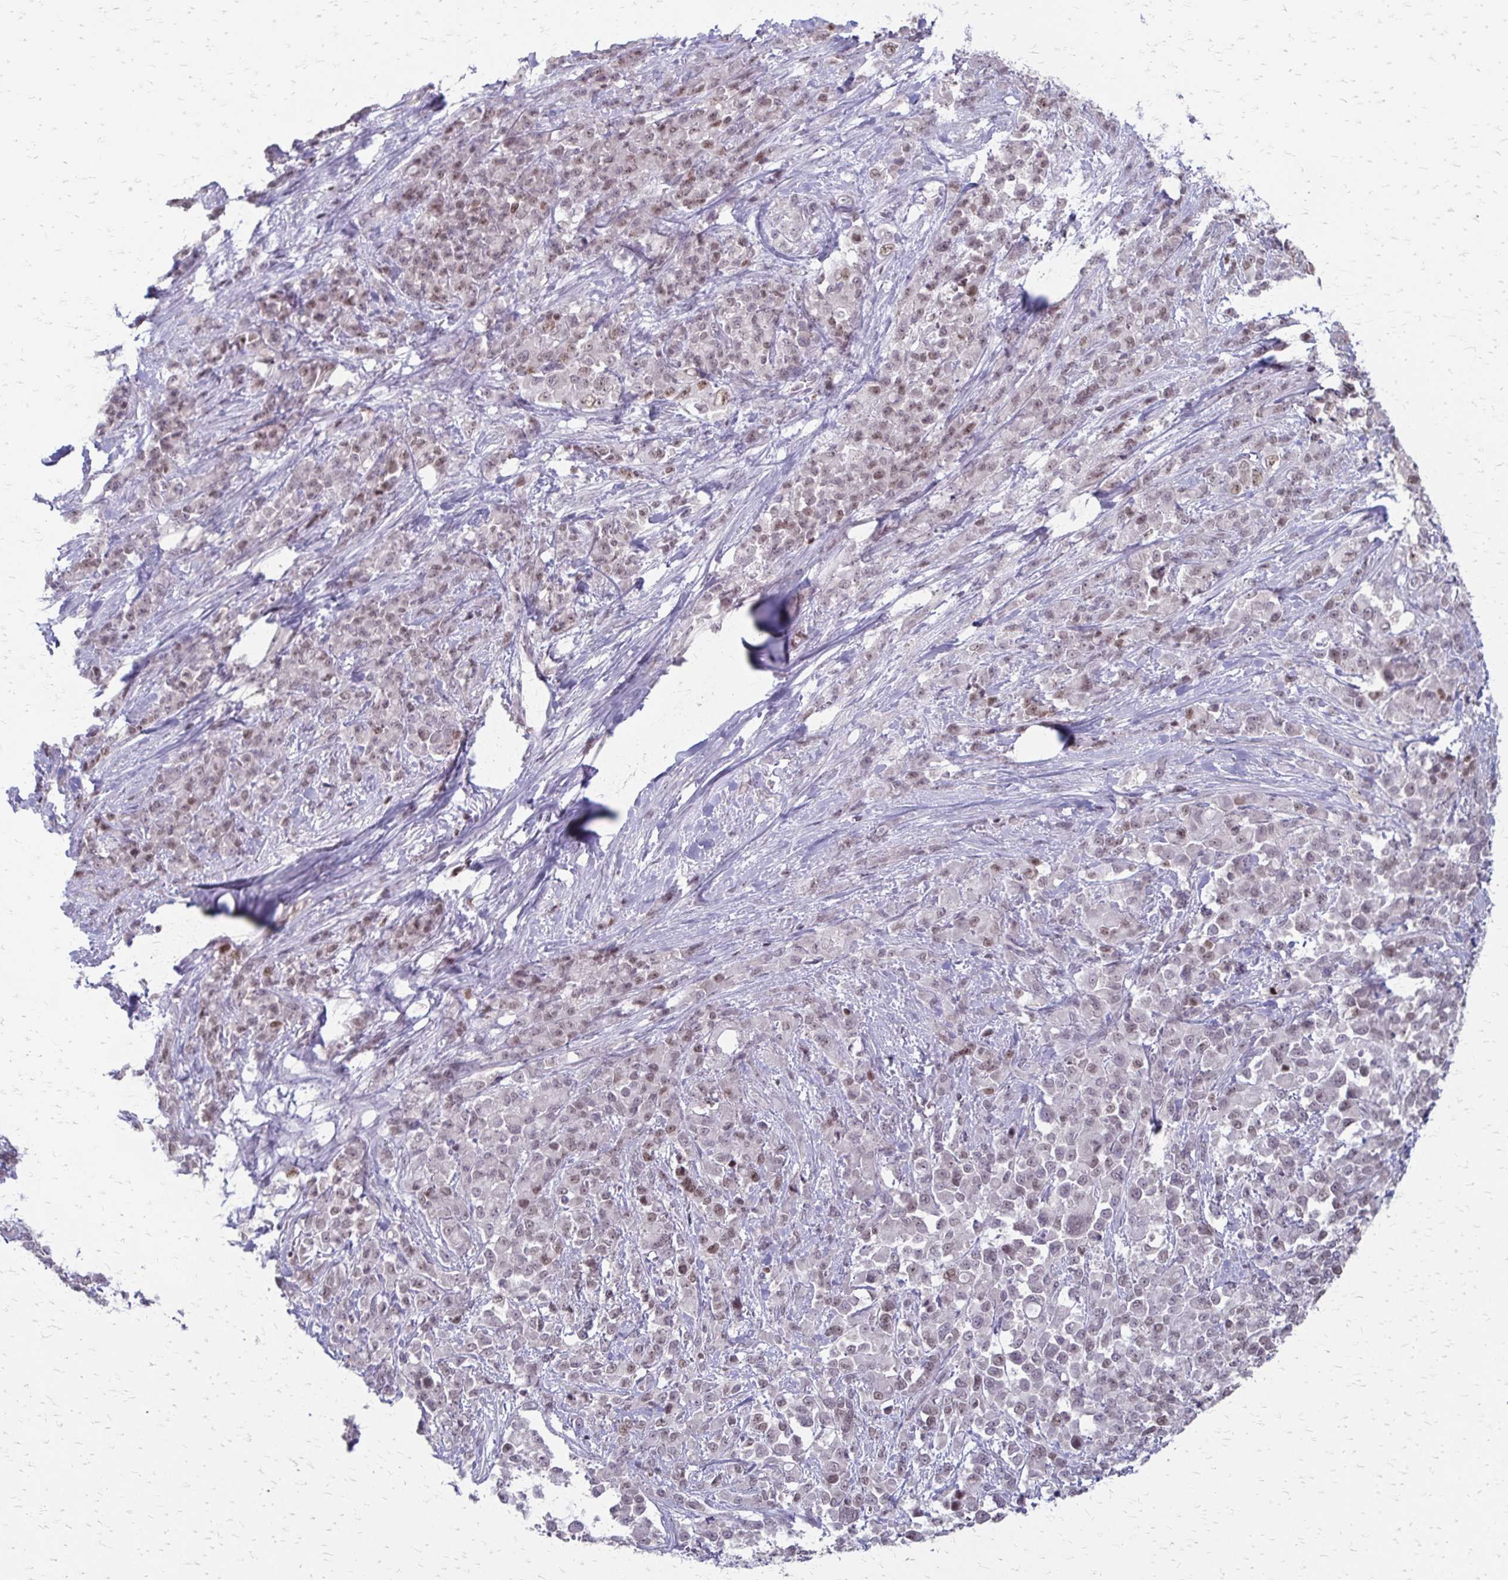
{"staining": {"intensity": "weak", "quantity": ">75%", "location": "nuclear"}, "tissue": "stomach cancer", "cell_type": "Tumor cells", "image_type": "cancer", "snomed": [{"axis": "morphology", "description": "Adenocarcinoma, NOS"}, {"axis": "topography", "description": "Stomach"}], "caption": "Stomach adenocarcinoma was stained to show a protein in brown. There is low levels of weak nuclear staining in approximately >75% of tumor cells.", "gene": "EED", "patient": {"sex": "female", "age": 76}}